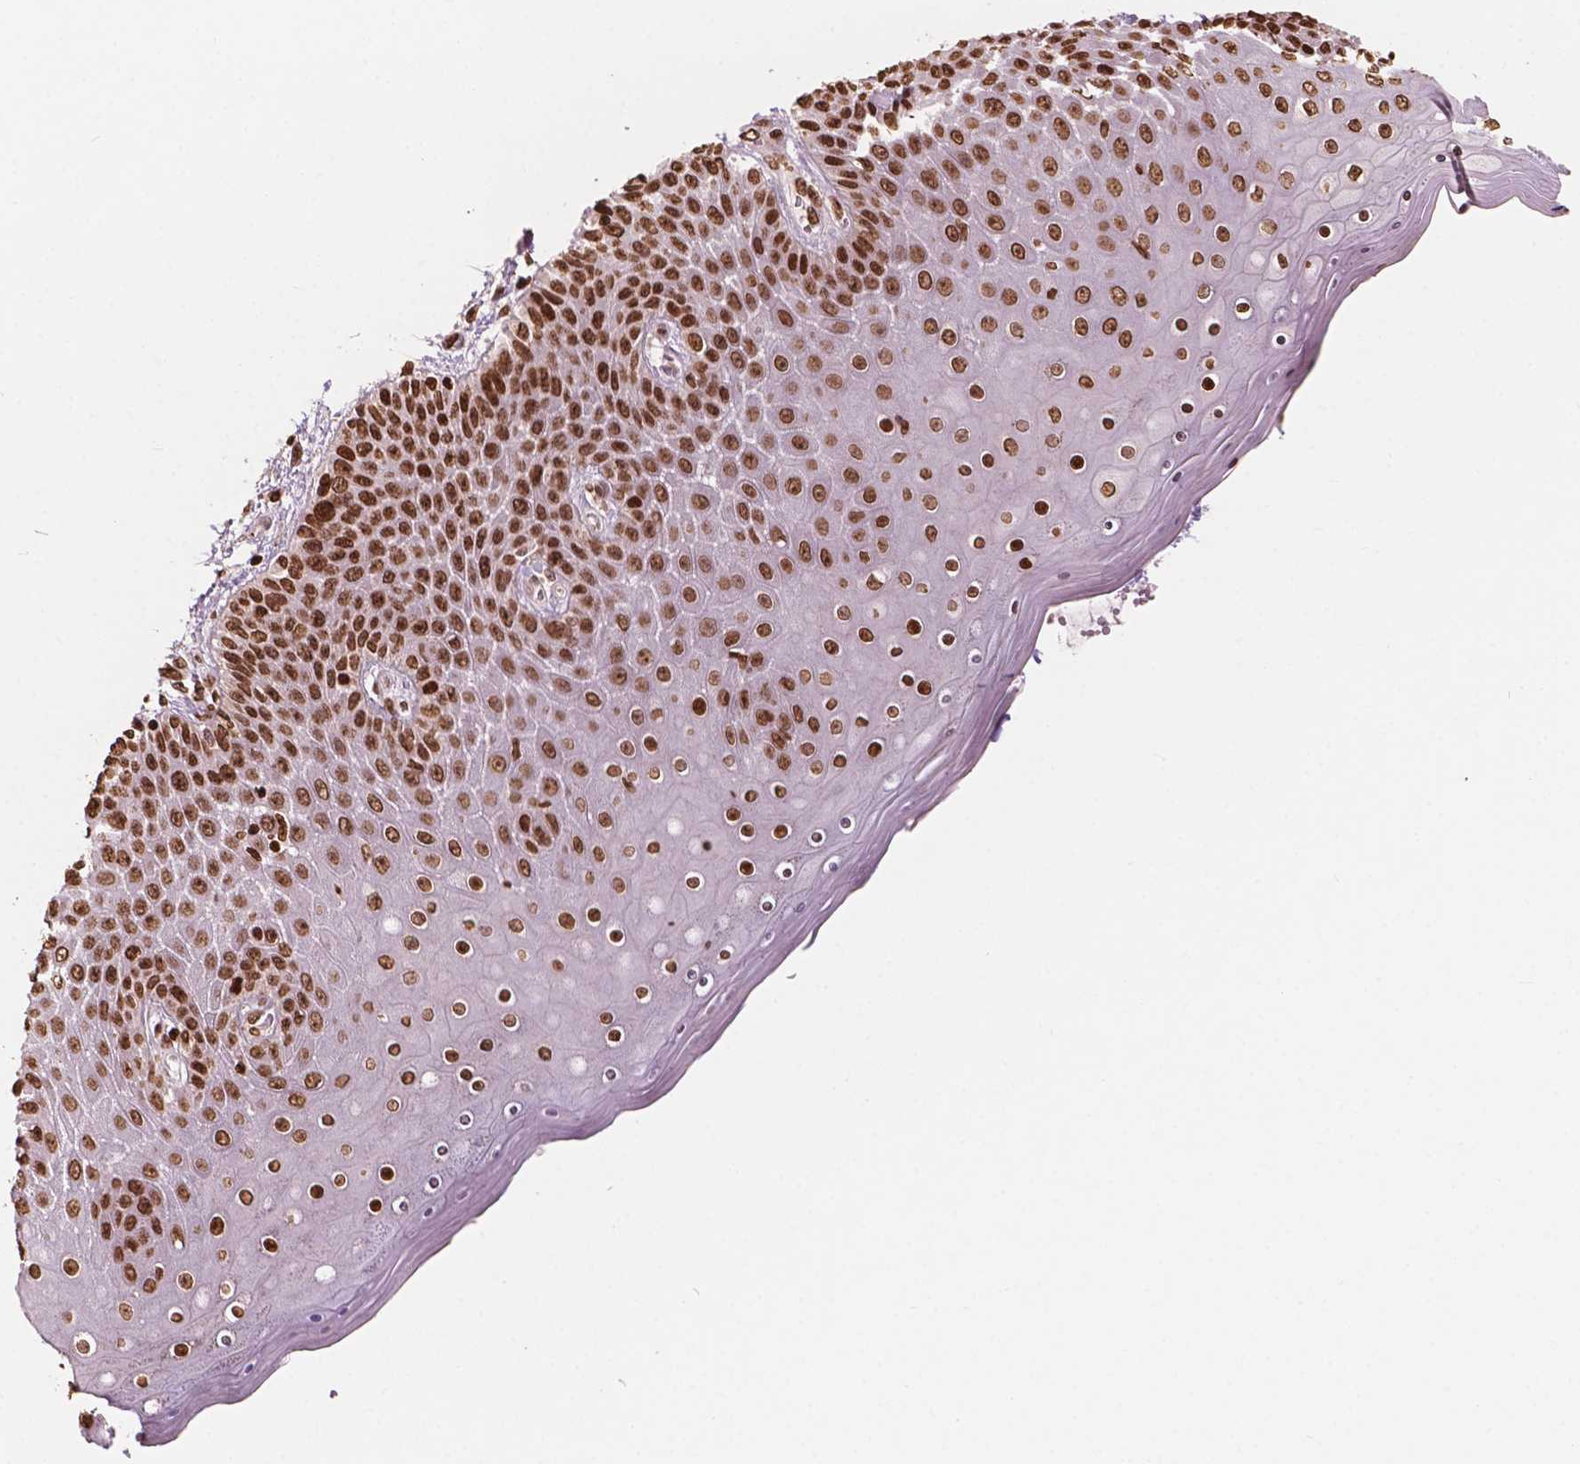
{"staining": {"intensity": "strong", "quantity": ">75%", "location": "nuclear"}, "tissue": "skin", "cell_type": "Epidermal cells", "image_type": "normal", "snomed": [{"axis": "morphology", "description": "Normal tissue, NOS"}, {"axis": "topography", "description": "Anal"}], "caption": "Strong nuclear positivity is present in about >75% of epidermal cells in benign skin.", "gene": "H3C7", "patient": {"sex": "female", "age": 46}}